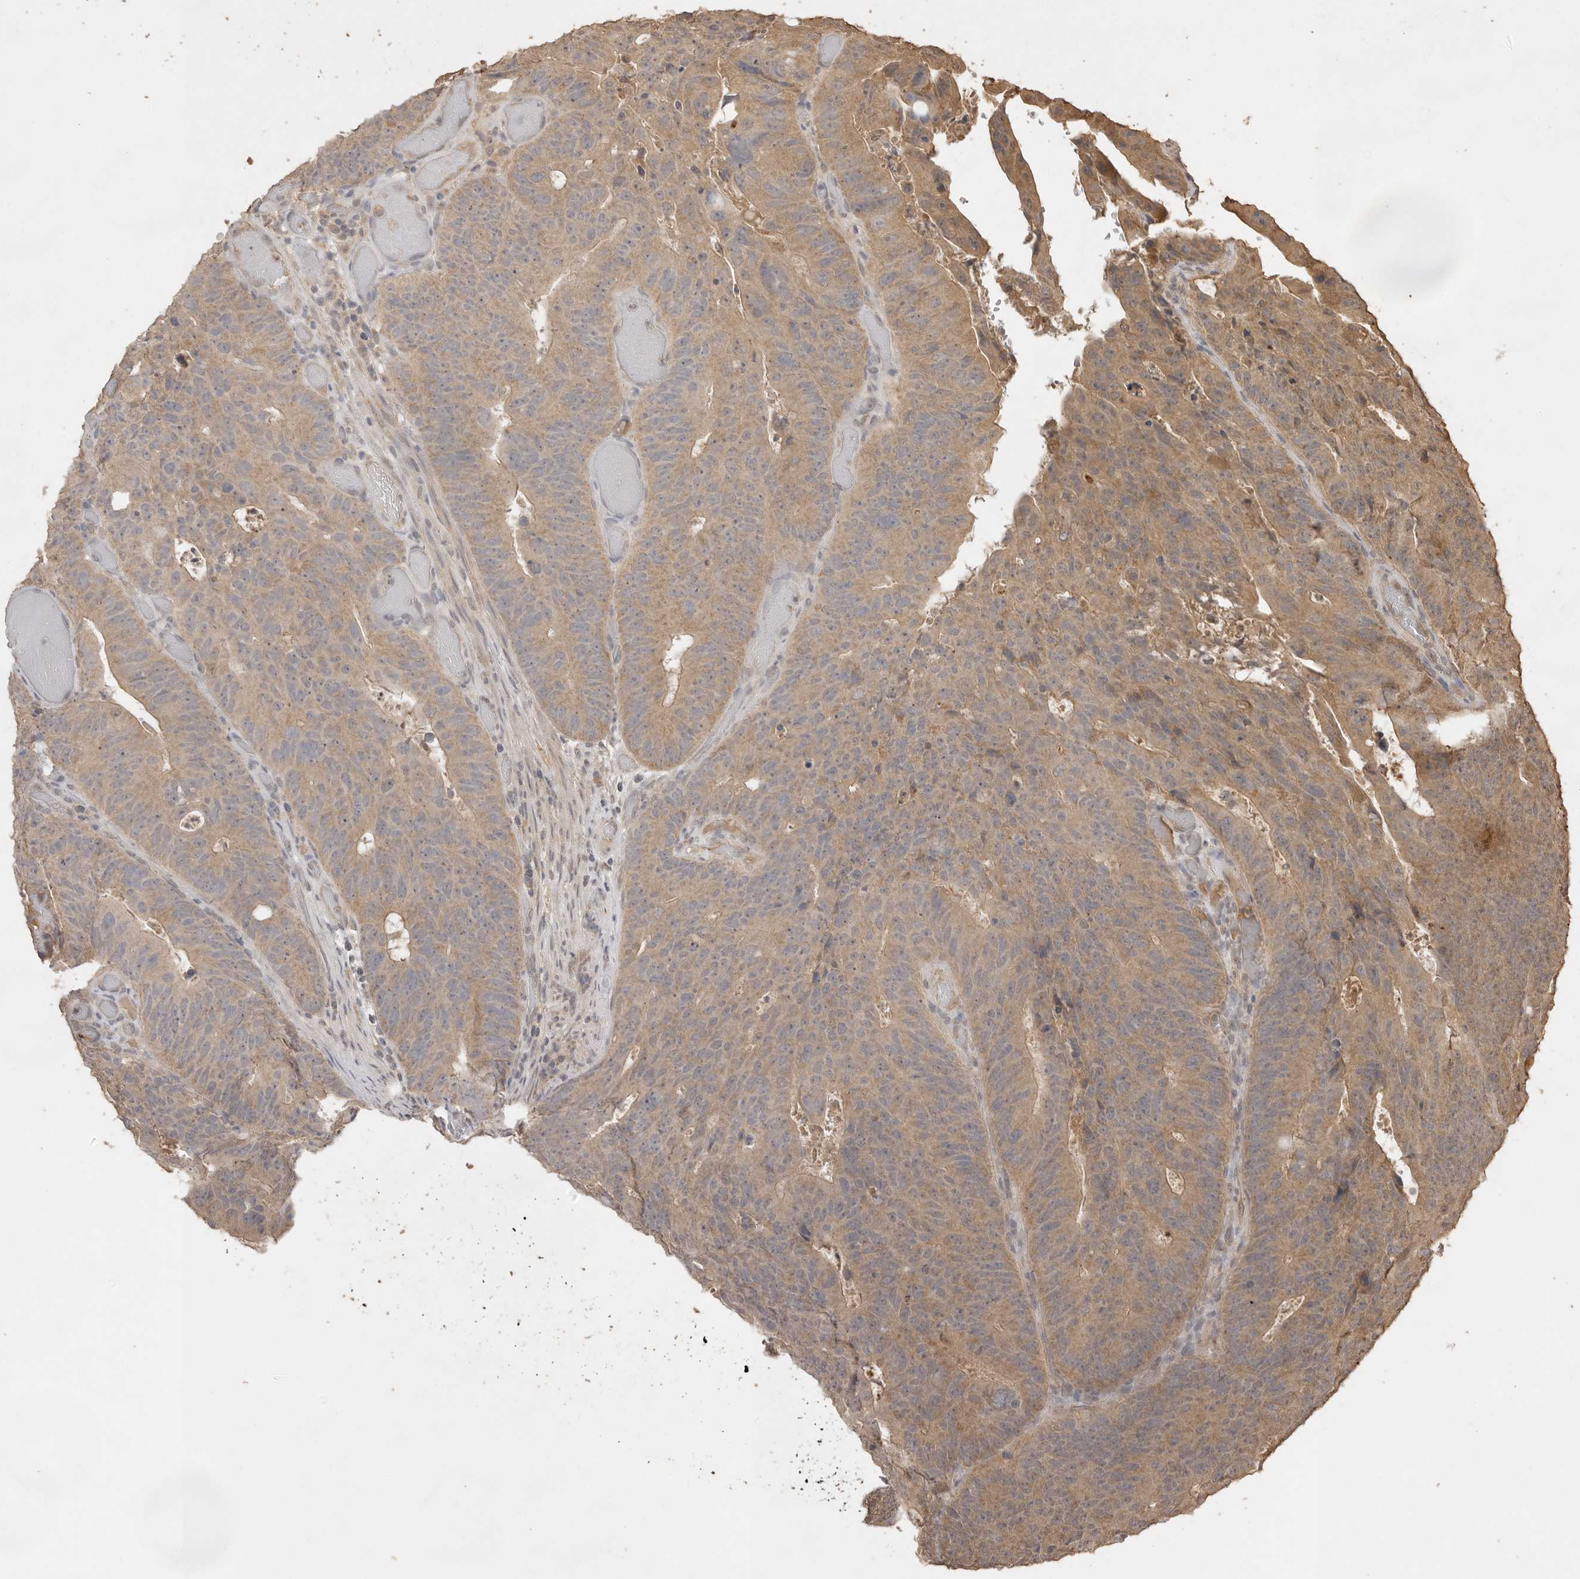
{"staining": {"intensity": "moderate", "quantity": "25%-75%", "location": "cytoplasmic/membranous"}, "tissue": "colorectal cancer", "cell_type": "Tumor cells", "image_type": "cancer", "snomed": [{"axis": "morphology", "description": "Adenocarcinoma, NOS"}, {"axis": "topography", "description": "Colon"}], "caption": "Adenocarcinoma (colorectal) stained for a protein exhibits moderate cytoplasmic/membranous positivity in tumor cells.", "gene": "JAG2", "patient": {"sex": "male", "age": 87}}